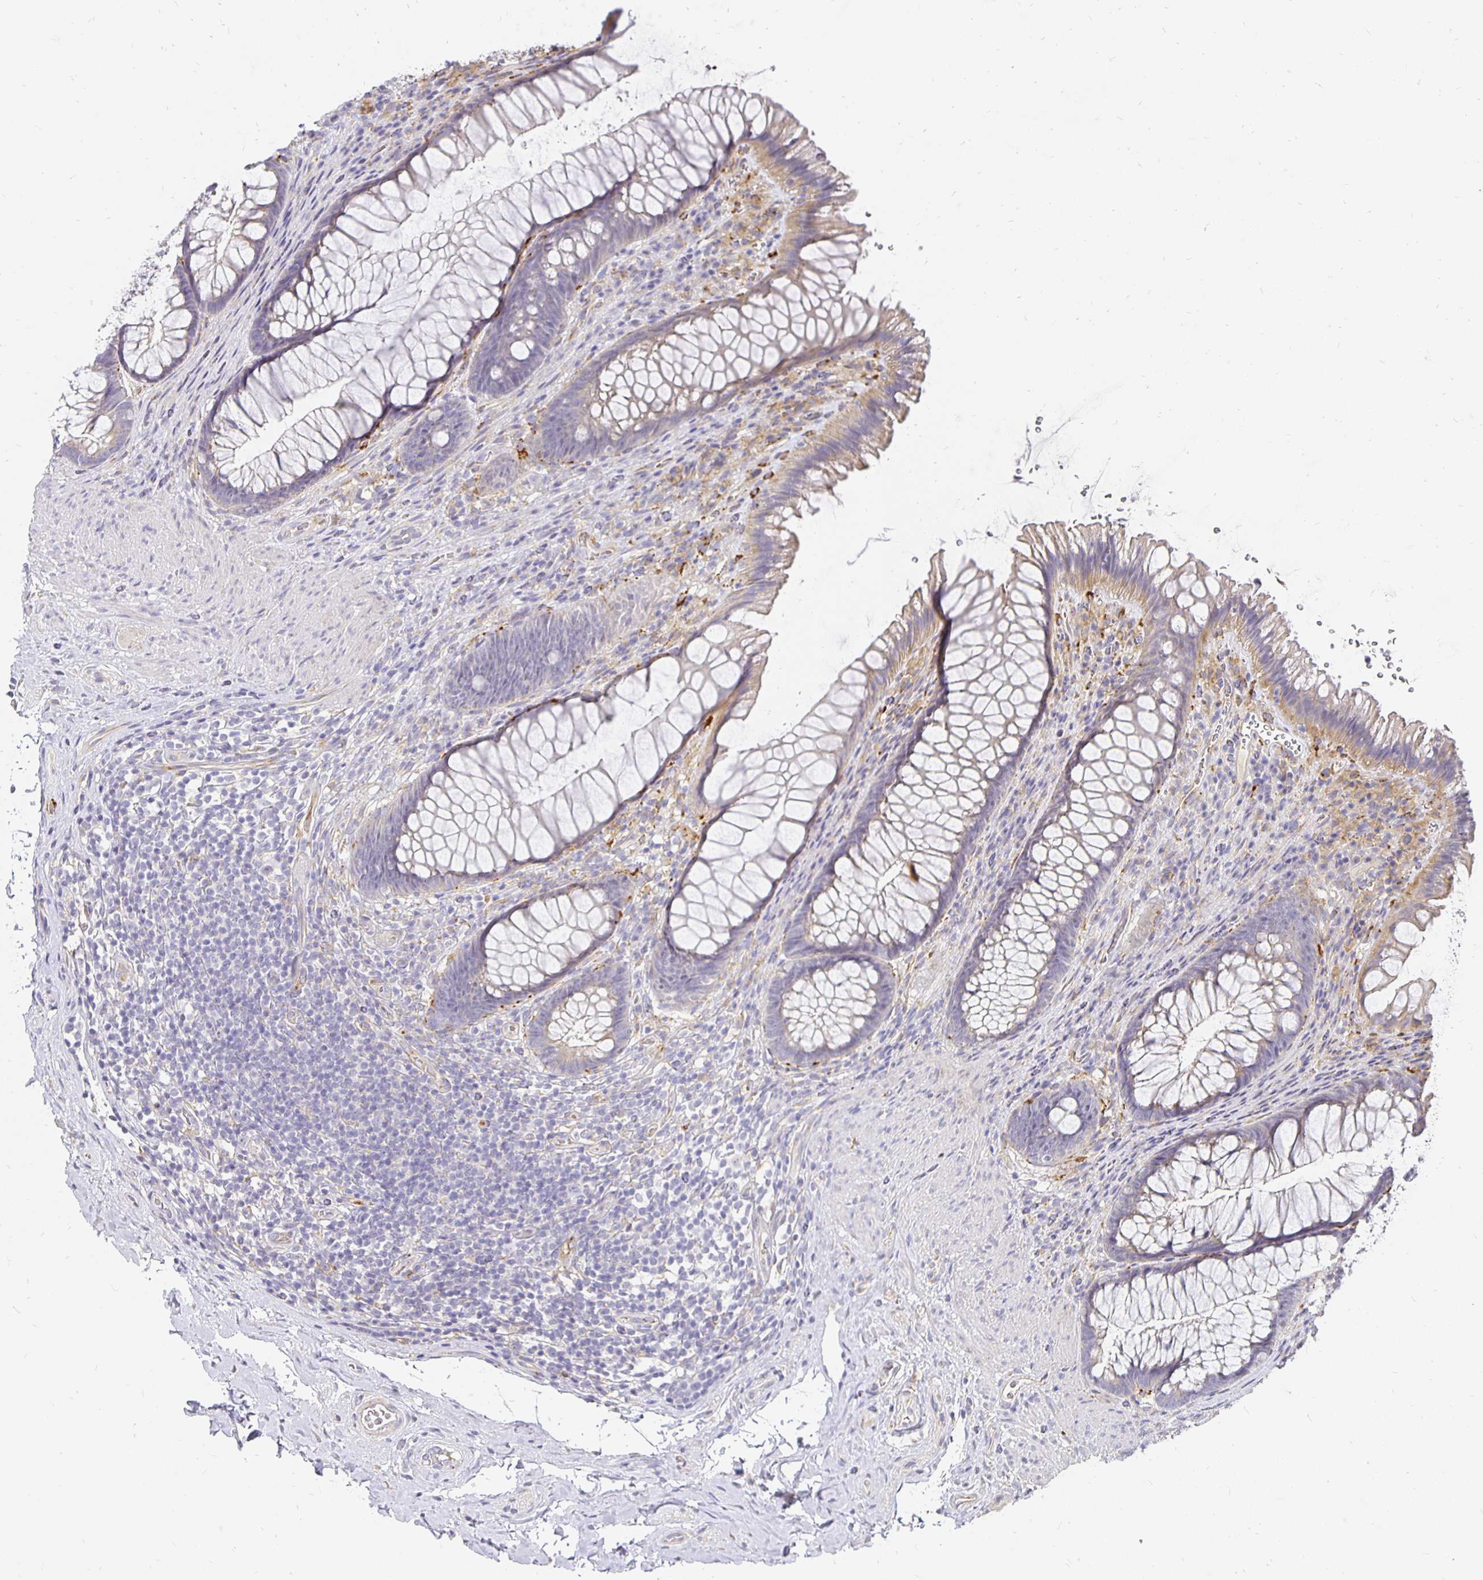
{"staining": {"intensity": "weak", "quantity": "25%-75%", "location": "cytoplasmic/membranous"}, "tissue": "rectum", "cell_type": "Glandular cells", "image_type": "normal", "snomed": [{"axis": "morphology", "description": "Normal tissue, NOS"}, {"axis": "topography", "description": "Rectum"}], "caption": "Protein expression analysis of normal human rectum reveals weak cytoplasmic/membranous staining in about 25%-75% of glandular cells. (DAB (3,3'-diaminobenzidine) IHC, brown staining for protein, blue staining for nuclei).", "gene": "PLOD1", "patient": {"sex": "male", "age": 53}}